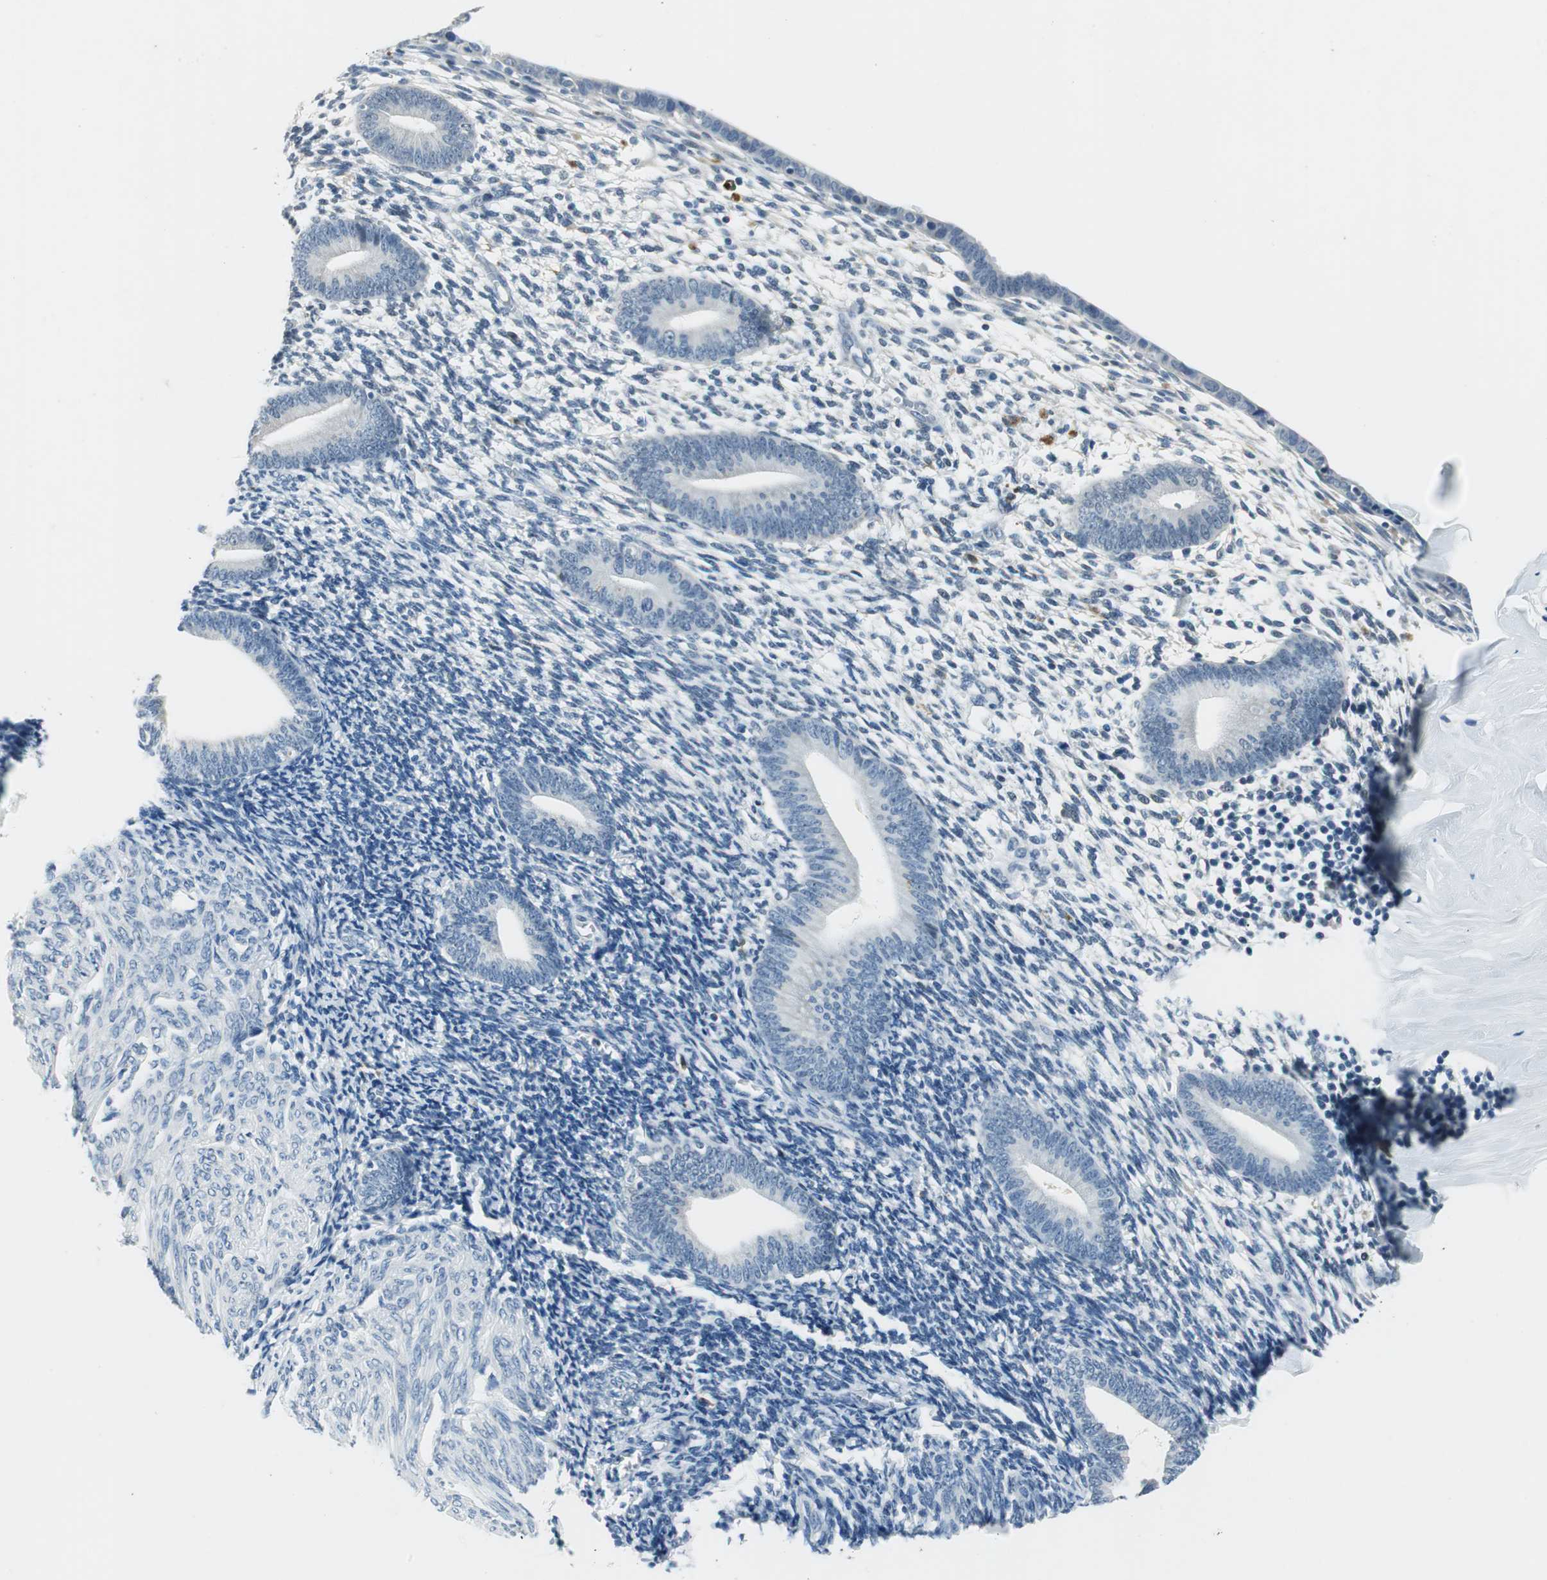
{"staining": {"intensity": "negative", "quantity": "none", "location": "none"}, "tissue": "endometrium", "cell_type": "Cells in endometrial stroma", "image_type": "normal", "snomed": [{"axis": "morphology", "description": "Normal tissue, NOS"}, {"axis": "topography", "description": "Endometrium"}], "caption": "Image shows no protein expression in cells in endometrial stroma of benign endometrium.", "gene": "ME1", "patient": {"sex": "female", "age": 57}}